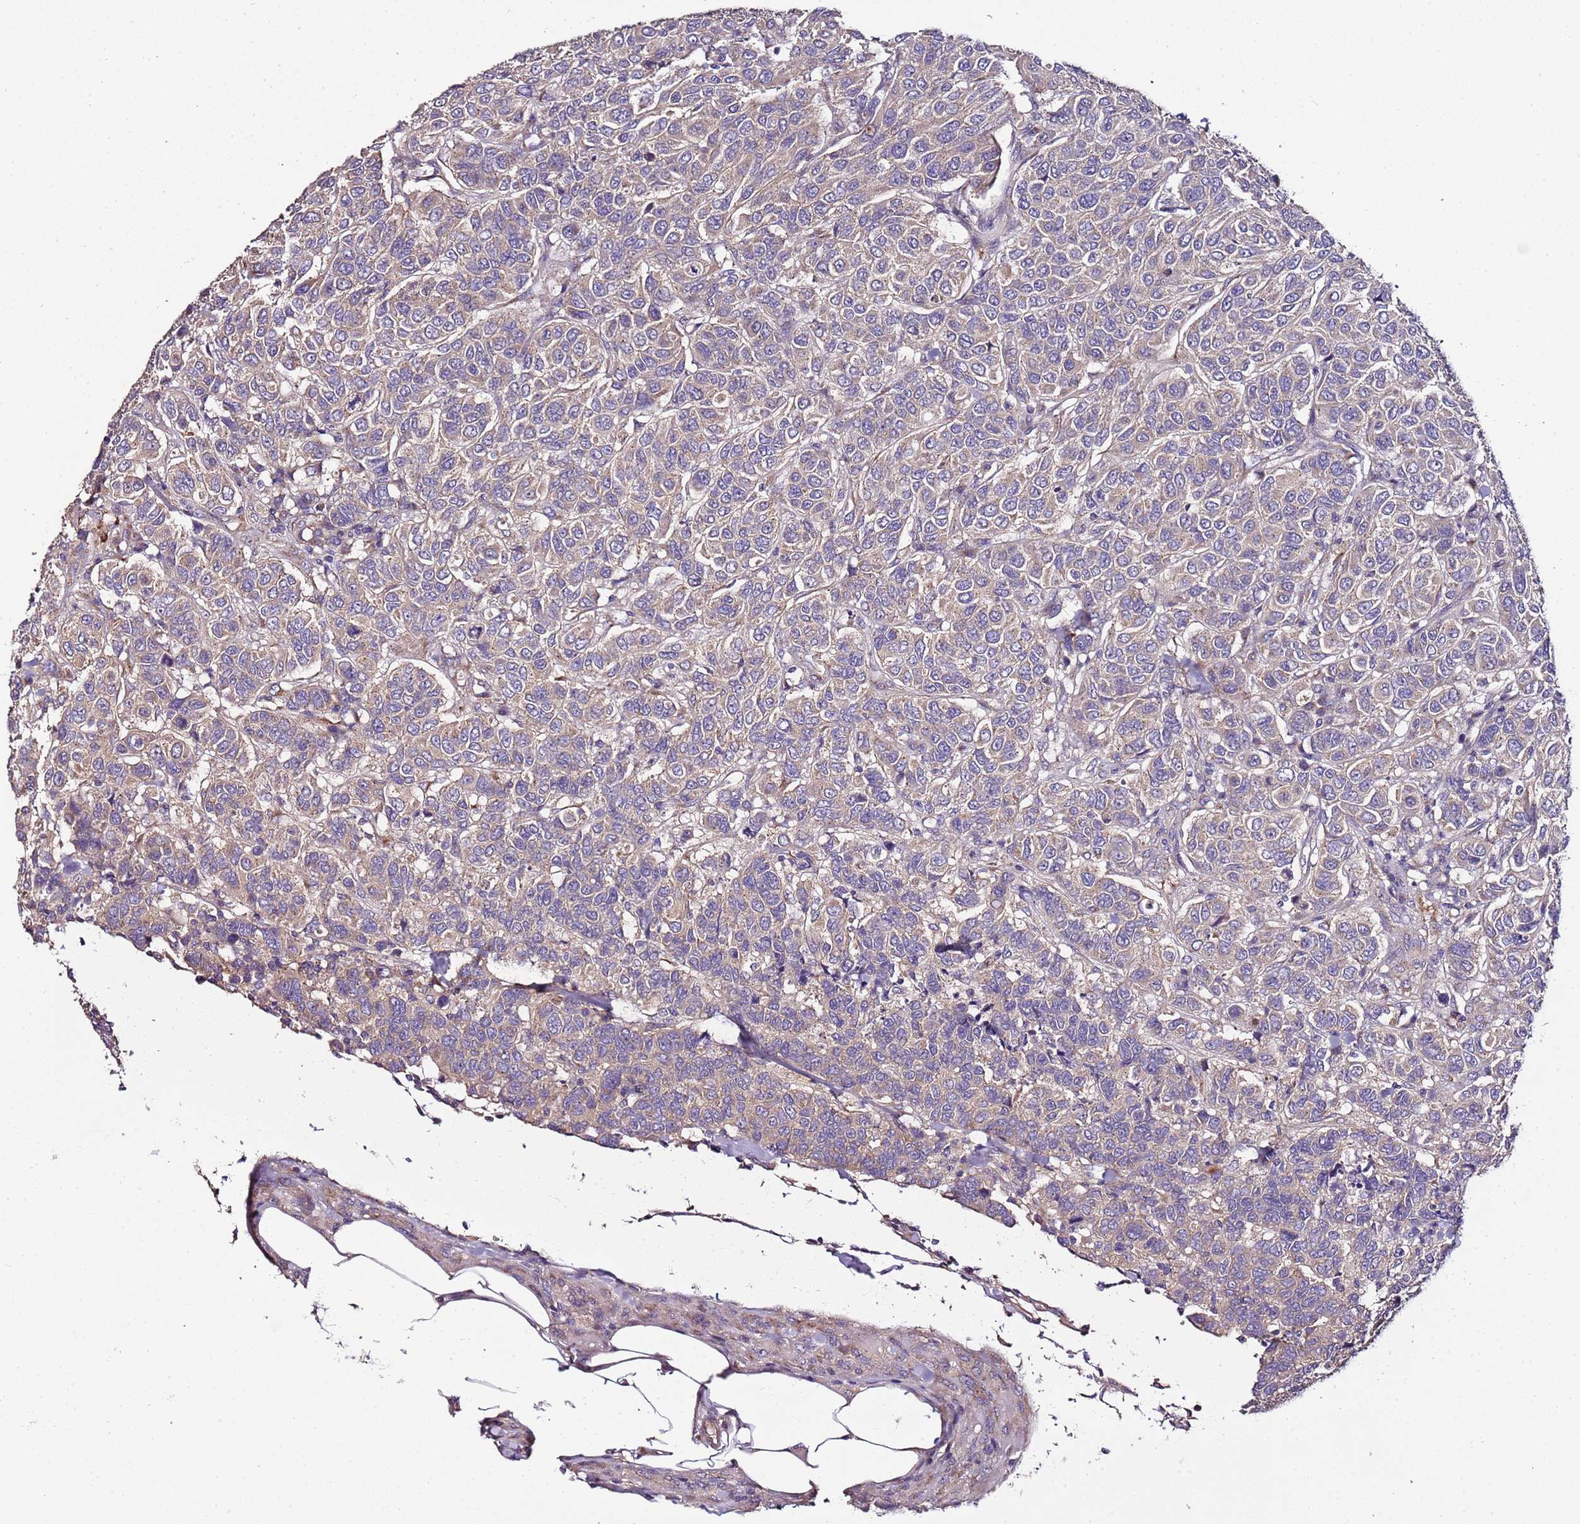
{"staining": {"intensity": "weak", "quantity": "25%-75%", "location": "cytoplasmic/membranous"}, "tissue": "breast cancer", "cell_type": "Tumor cells", "image_type": "cancer", "snomed": [{"axis": "morphology", "description": "Duct carcinoma"}, {"axis": "topography", "description": "Breast"}], "caption": "This image displays breast infiltrating ductal carcinoma stained with immunohistochemistry (IHC) to label a protein in brown. The cytoplasmic/membranous of tumor cells show weak positivity for the protein. Nuclei are counter-stained blue.", "gene": "FAM20A", "patient": {"sex": "female", "age": 55}}